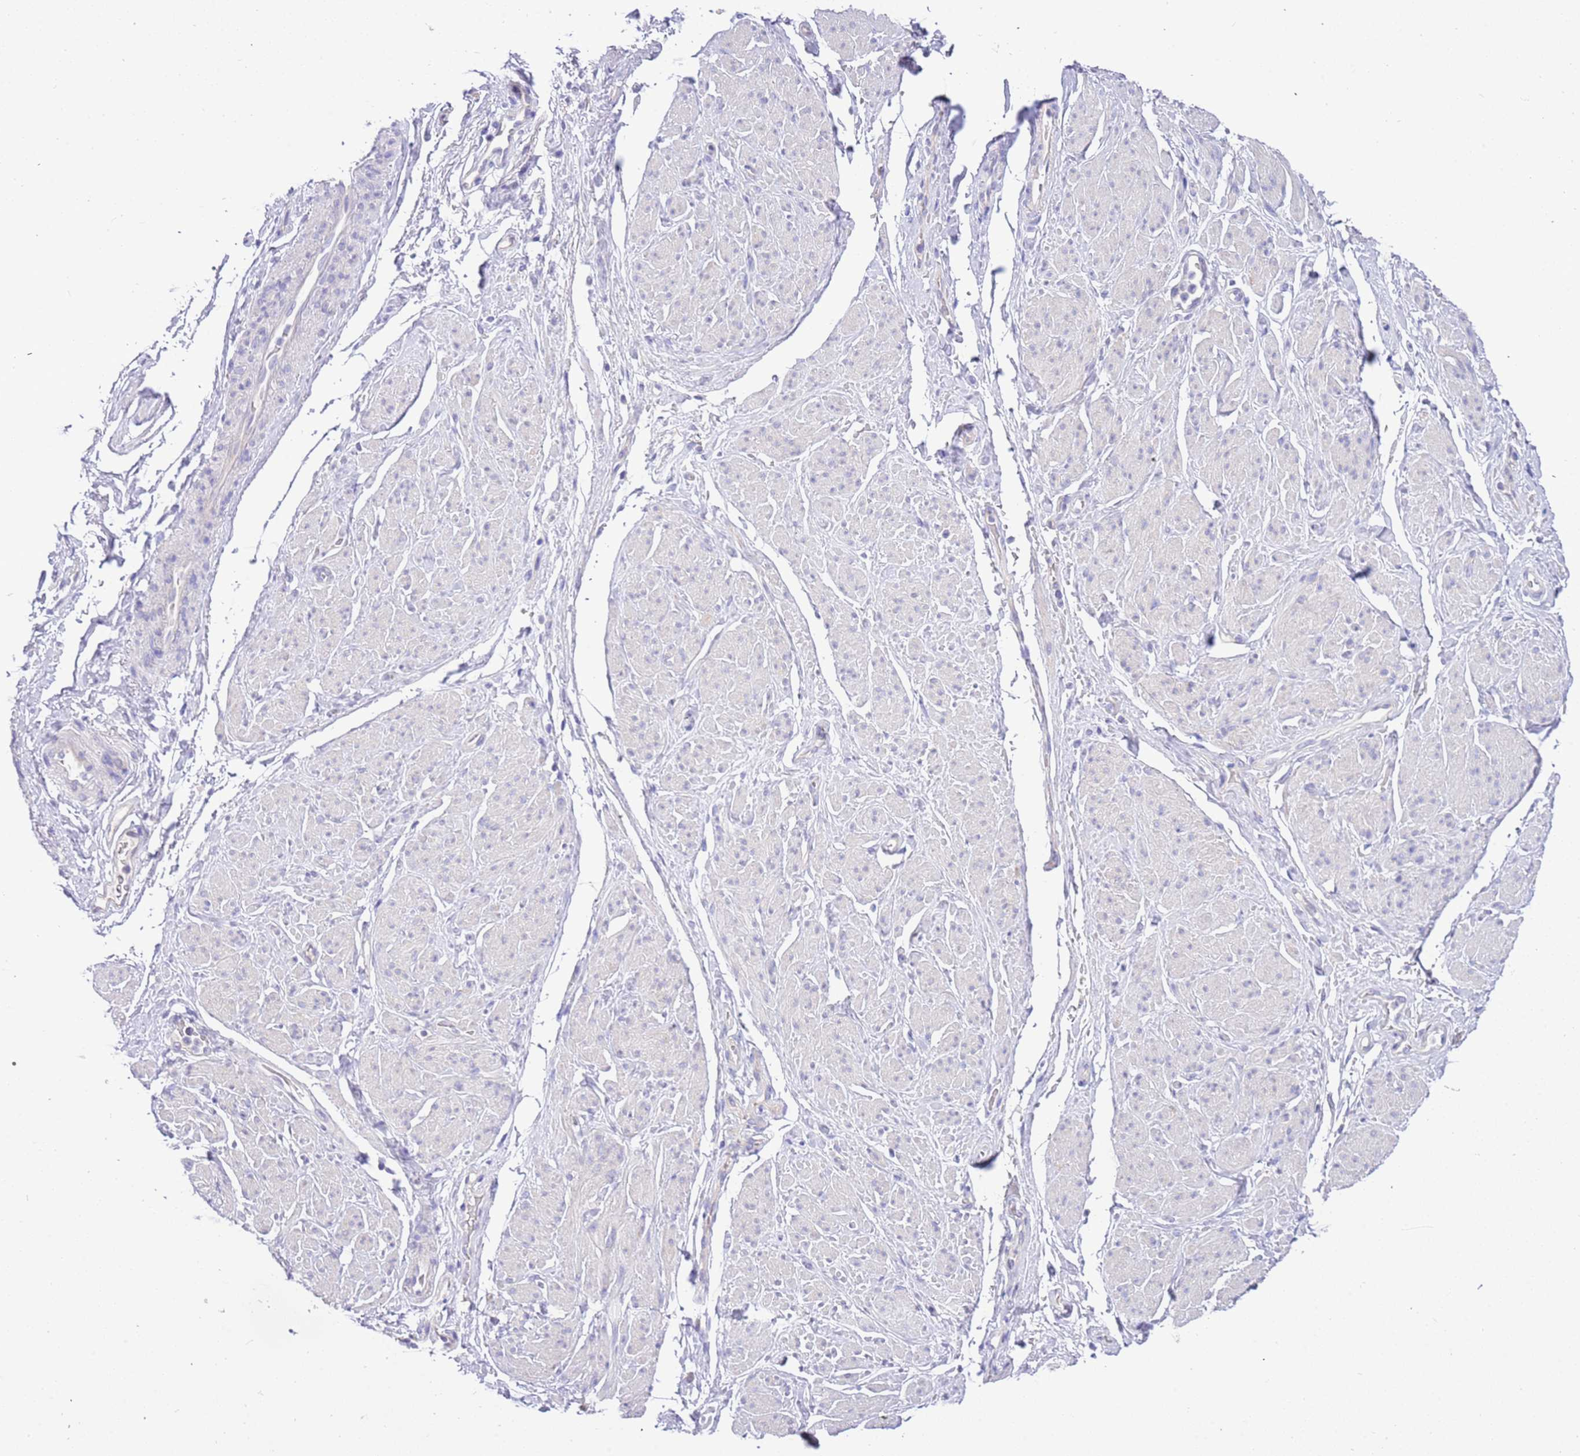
{"staining": {"intensity": "negative", "quantity": "none", "location": "none"}, "tissue": "smooth muscle", "cell_type": "Smooth muscle cells", "image_type": "normal", "snomed": [{"axis": "morphology", "description": "Normal tissue, NOS"}, {"axis": "topography", "description": "Smooth muscle"}, {"axis": "topography", "description": "Peripheral nerve tissue"}], "caption": "Photomicrograph shows no significant protein staining in smooth muscle cells of normal smooth muscle.", "gene": "STIP1", "patient": {"sex": "male", "age": 69}}